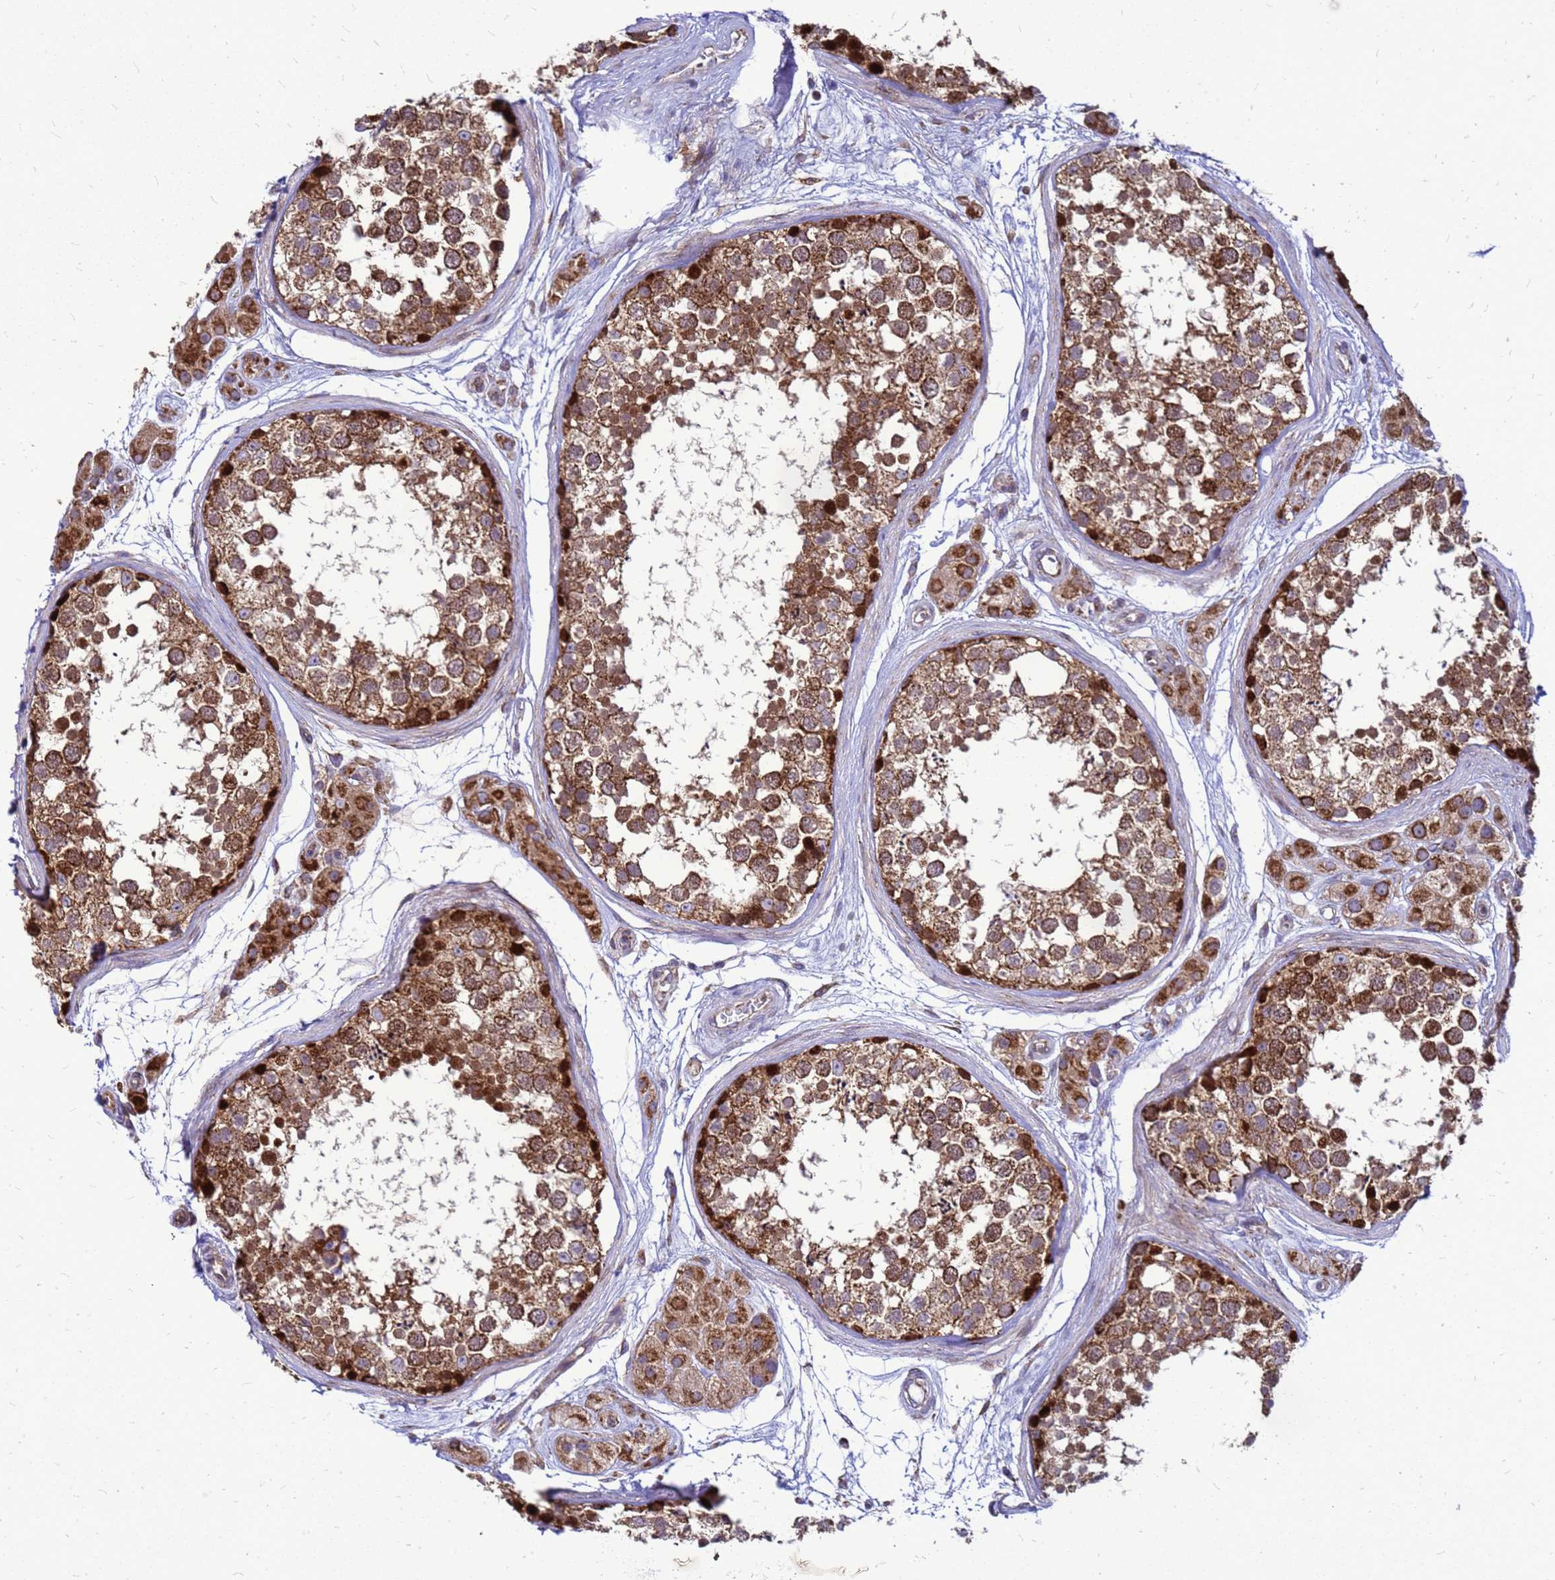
{"staining": {"intensity": "strong", "quantity": ">75%", "location": "cytoplasmic/membranous"}, "tissue": "testis", "cell_type": "Cells in seminiferous ducts", "image_type": "normal", "snomed": [{"axis": "morphology", "description": "Normal tissue, NOS"}, {"axis": "topography", "description": "Testis"}], "caption": "Immunohistochemical staining of benign human testis shows >75% levels of strong cytoplasmic/membranous protein positivity in approximately >75% of cells in seminiferous ducts.", "gene": "FSTL4", "patient": {"sex": "male", "age": 56}}